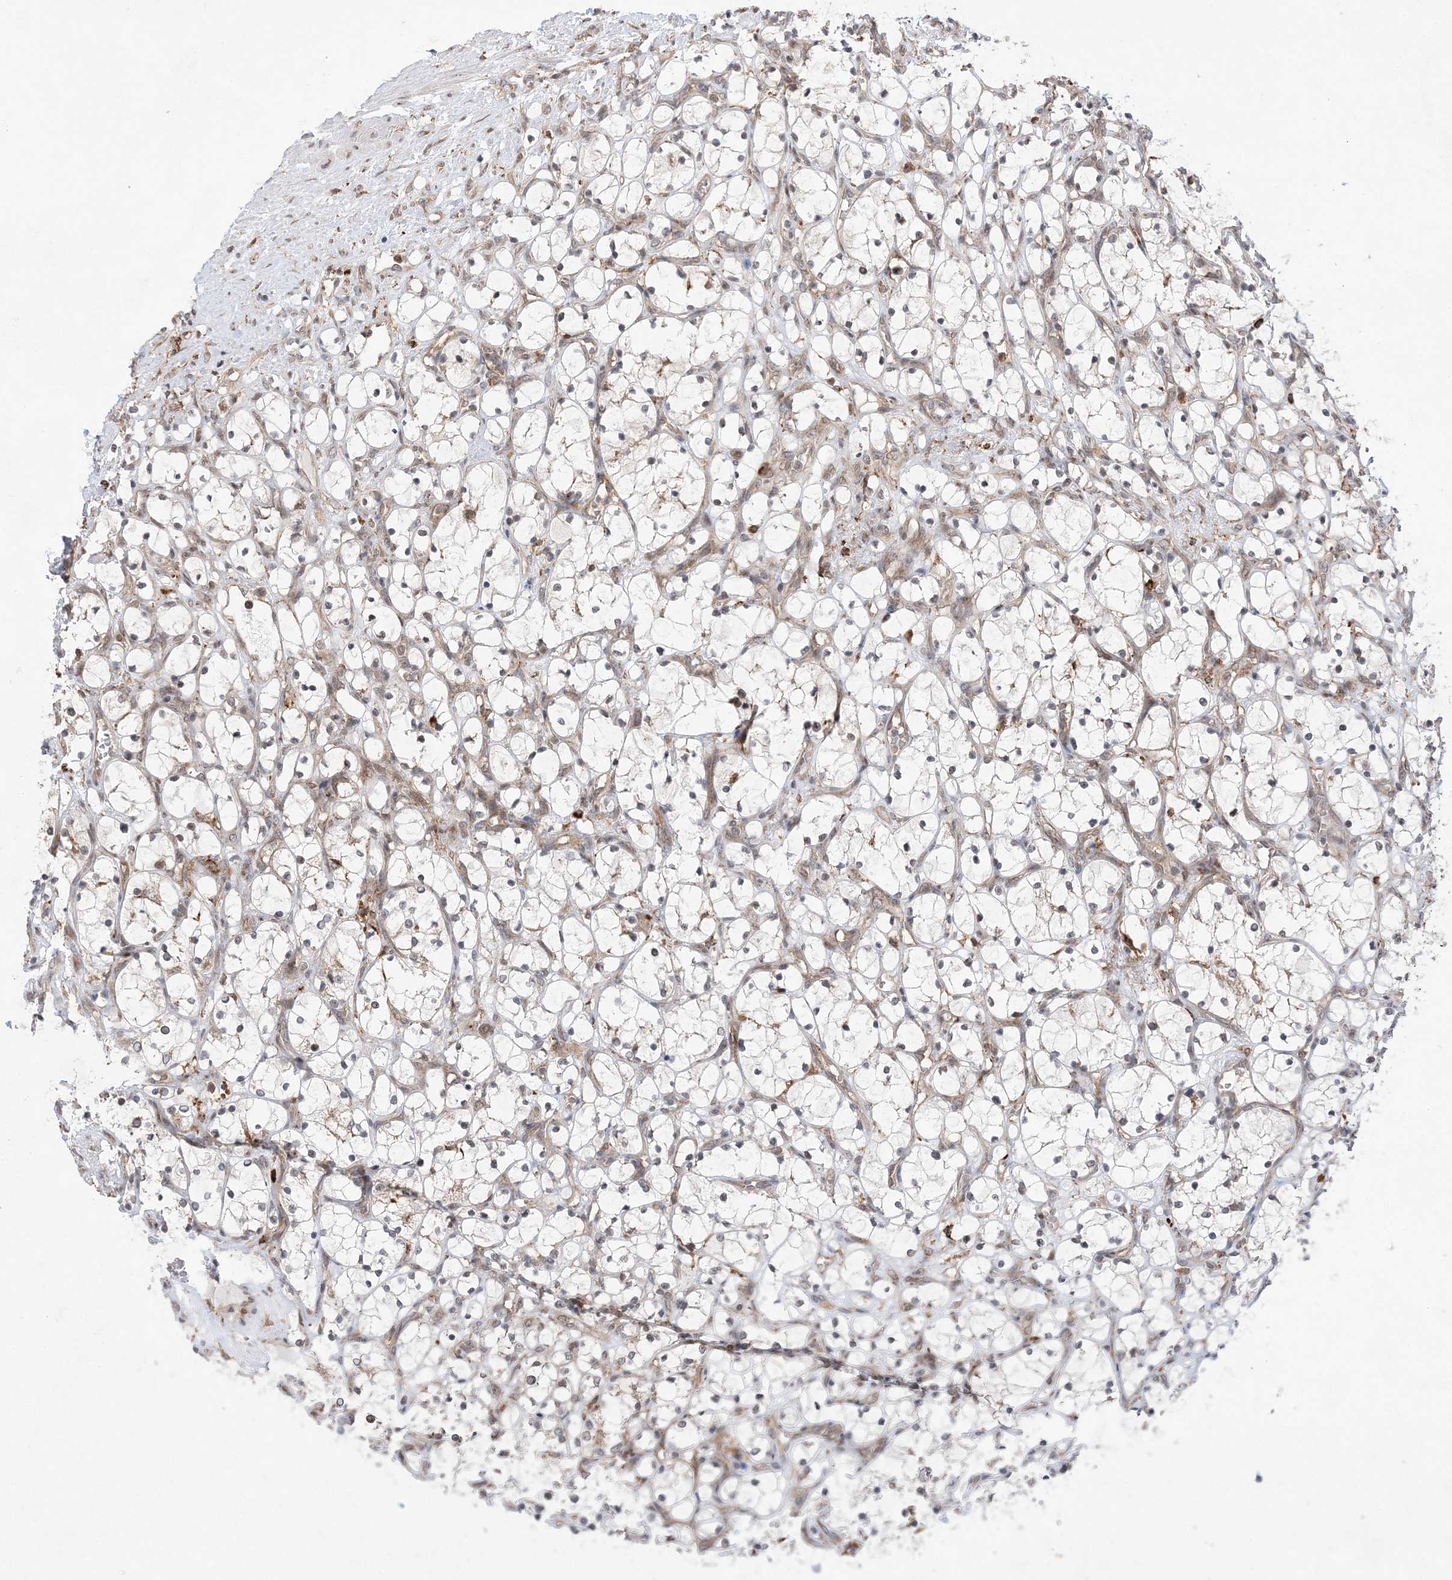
{"staining": {"intensity": "negative", "quantity": "none", "location": "none"}, "tissue": "renal cancer", "cell_type": "Tumor cells", "image_type": "cancer", "snomed": [{"axis": "morphology", "description": "Adenocarcinoma, NOS"}, {"axis": "topography", "description": "Kidney"}], "caption": "An immunohistochemistry (IHC) histopathology image of renal cancer (adenocarcinoma) is shown. There is no staining in tumor cells of renal cancer (adenocarcinoma).", "gene": "ANAPC15", "patient": {"sex": "female", "age": 69}}